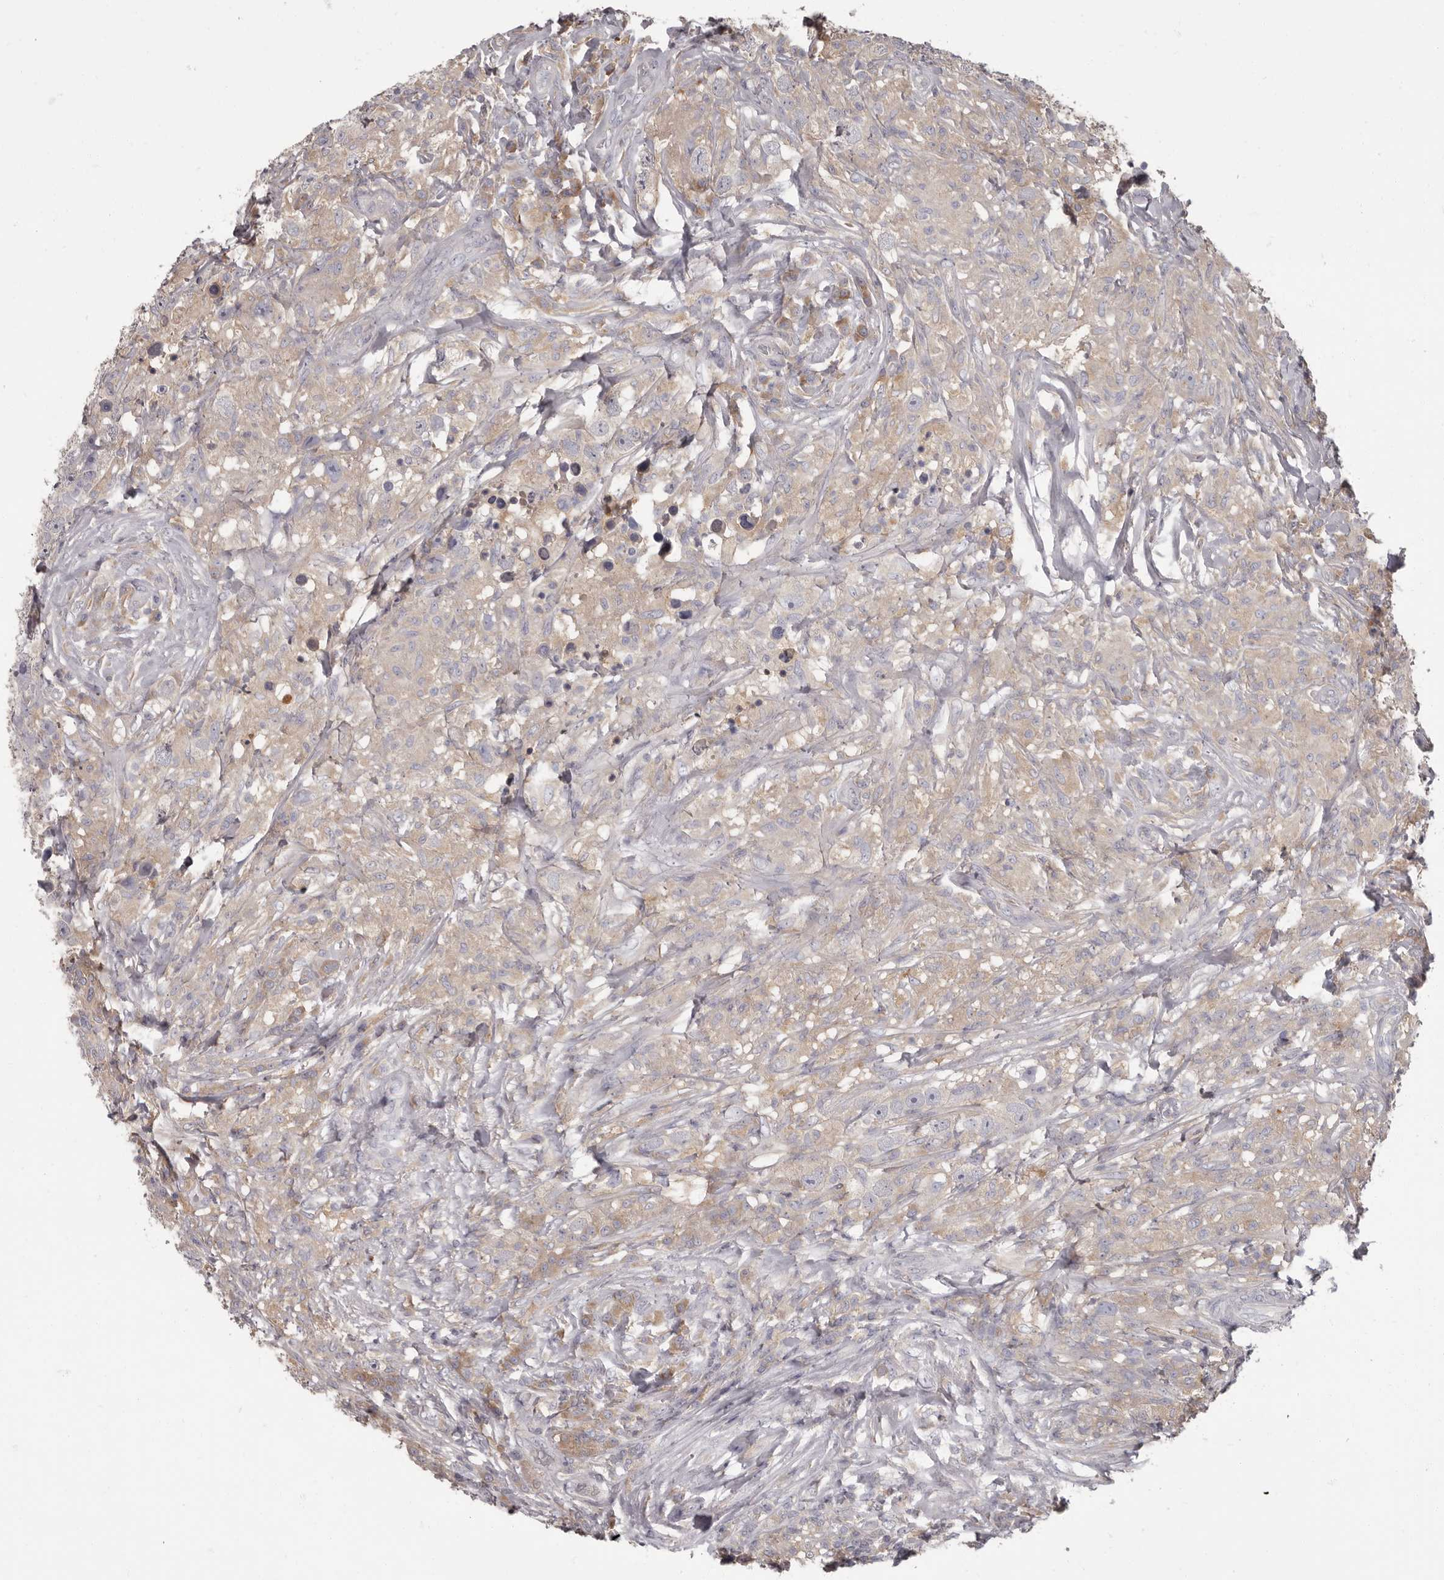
{"staining": {"intensity": "weak", "quantity": "25%-75%", "location": "cytoplasmic/membranous"}, "tissue": "testis cancer", "cell_type": "Tumor cells", "image_type": "cancer", "snomed": [{"axis": "morphology", "description": "Seminoma, NOS"}, {"axis": "topography", "description": "Testis"}], "caption": "A micrograph showing weak cytoplasmic/membranous expression in about 25%-75% of tumor cells in seminoma (testis), as visualized by brown immunohistochemical staining.", "gene": "APEH", "patient": {"sex": "male", "age": 49}}